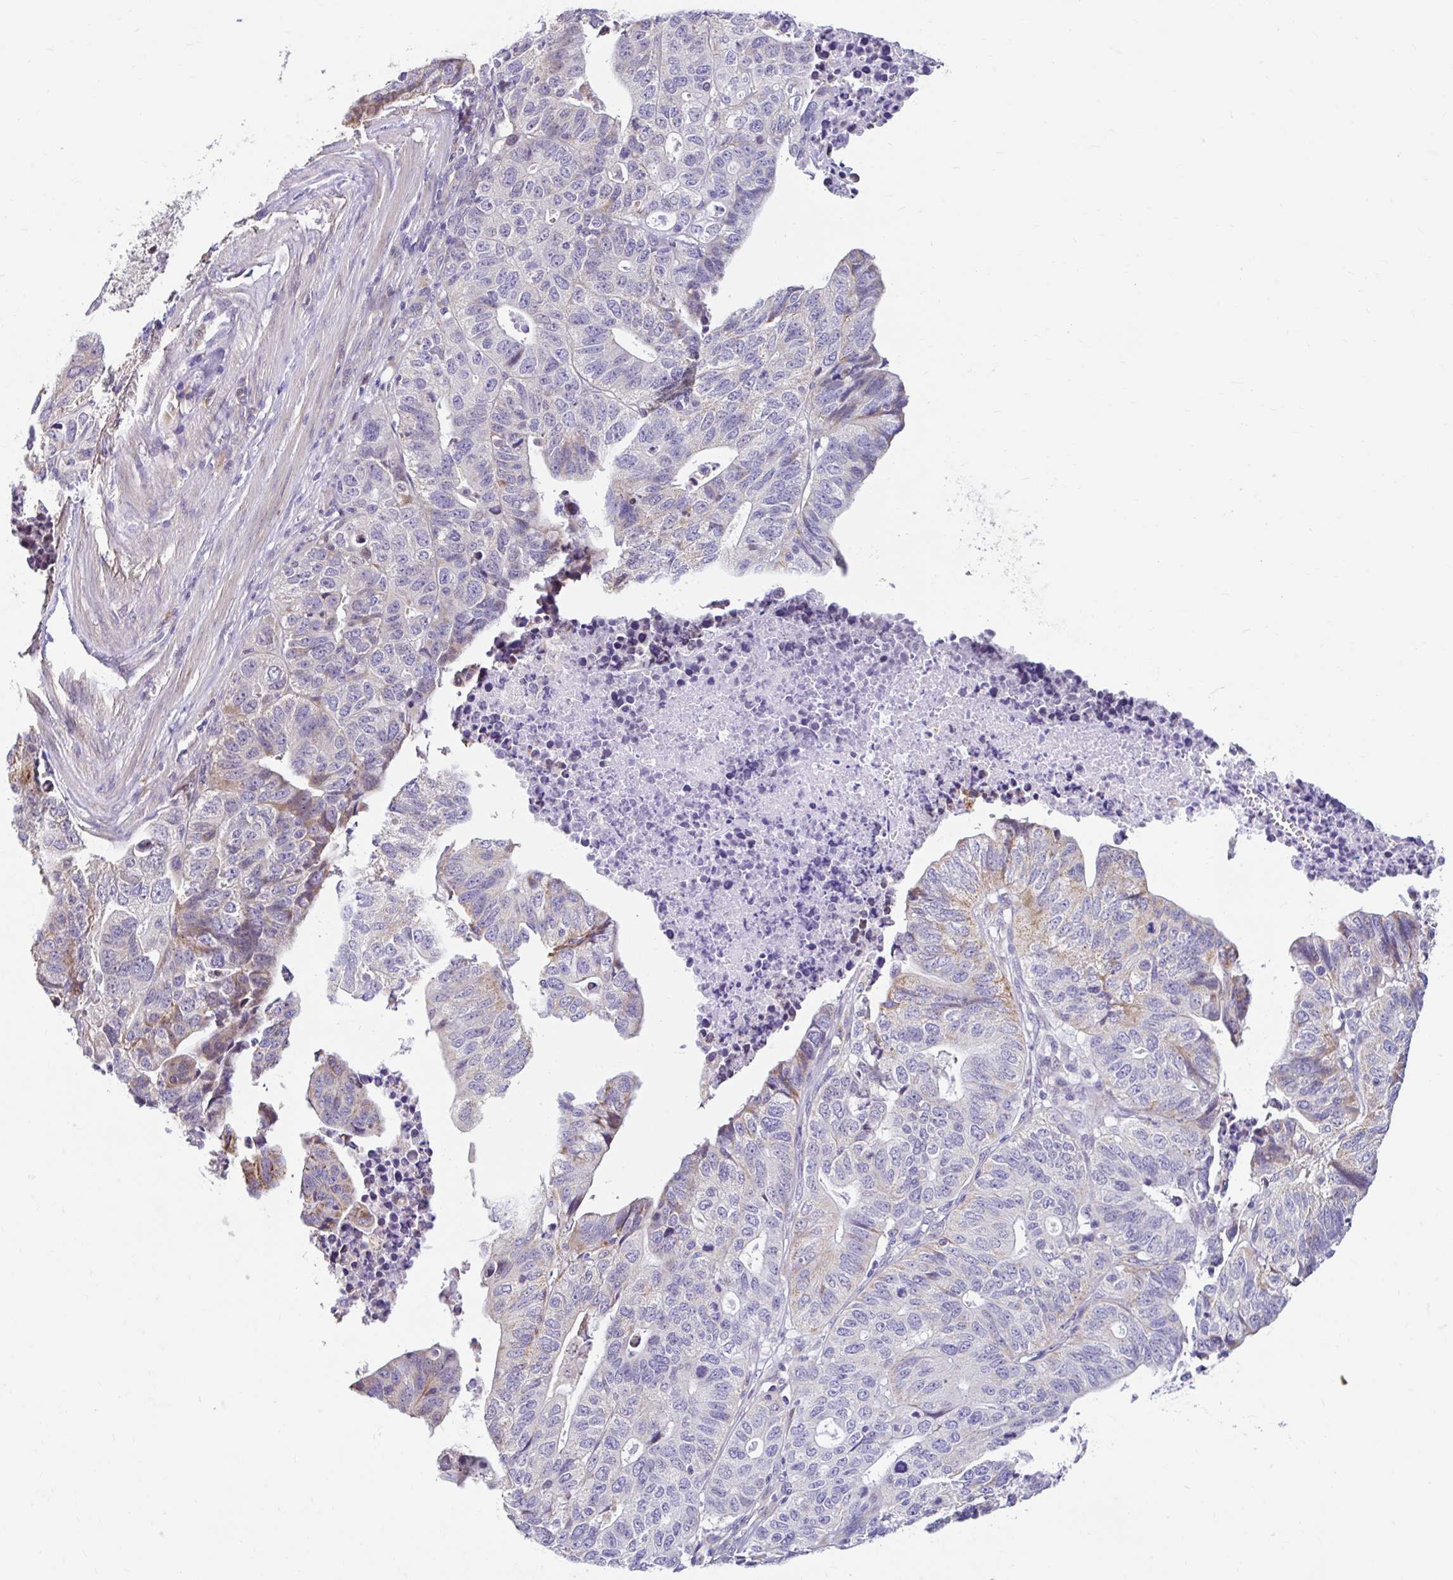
{"staining": {"intensity": "moderate", "quantity": "<25%", "location": "cytoplasmic/membranous"}, "tissue": "stomach cancer", "cell_type": "Tumor cells", "image_type": "cancer", "snomed": [{"axis": "morphology", "description": "Adenocarcinoma, NOS"}, {"axis": "topography", "description": "Stomach, upper"}], "caption": "Immunohistochemical staining of stomach cancer reveals low levels of moderate cytoplasmic/membranous staining in approximately <25% of tumor cells. (DAB (3,3'-diaminobenzidine) IHC with brightfield microscopy, high magnification).", "gene": "NT5C1B", "patient": {"sex": "female", "age": 67}}